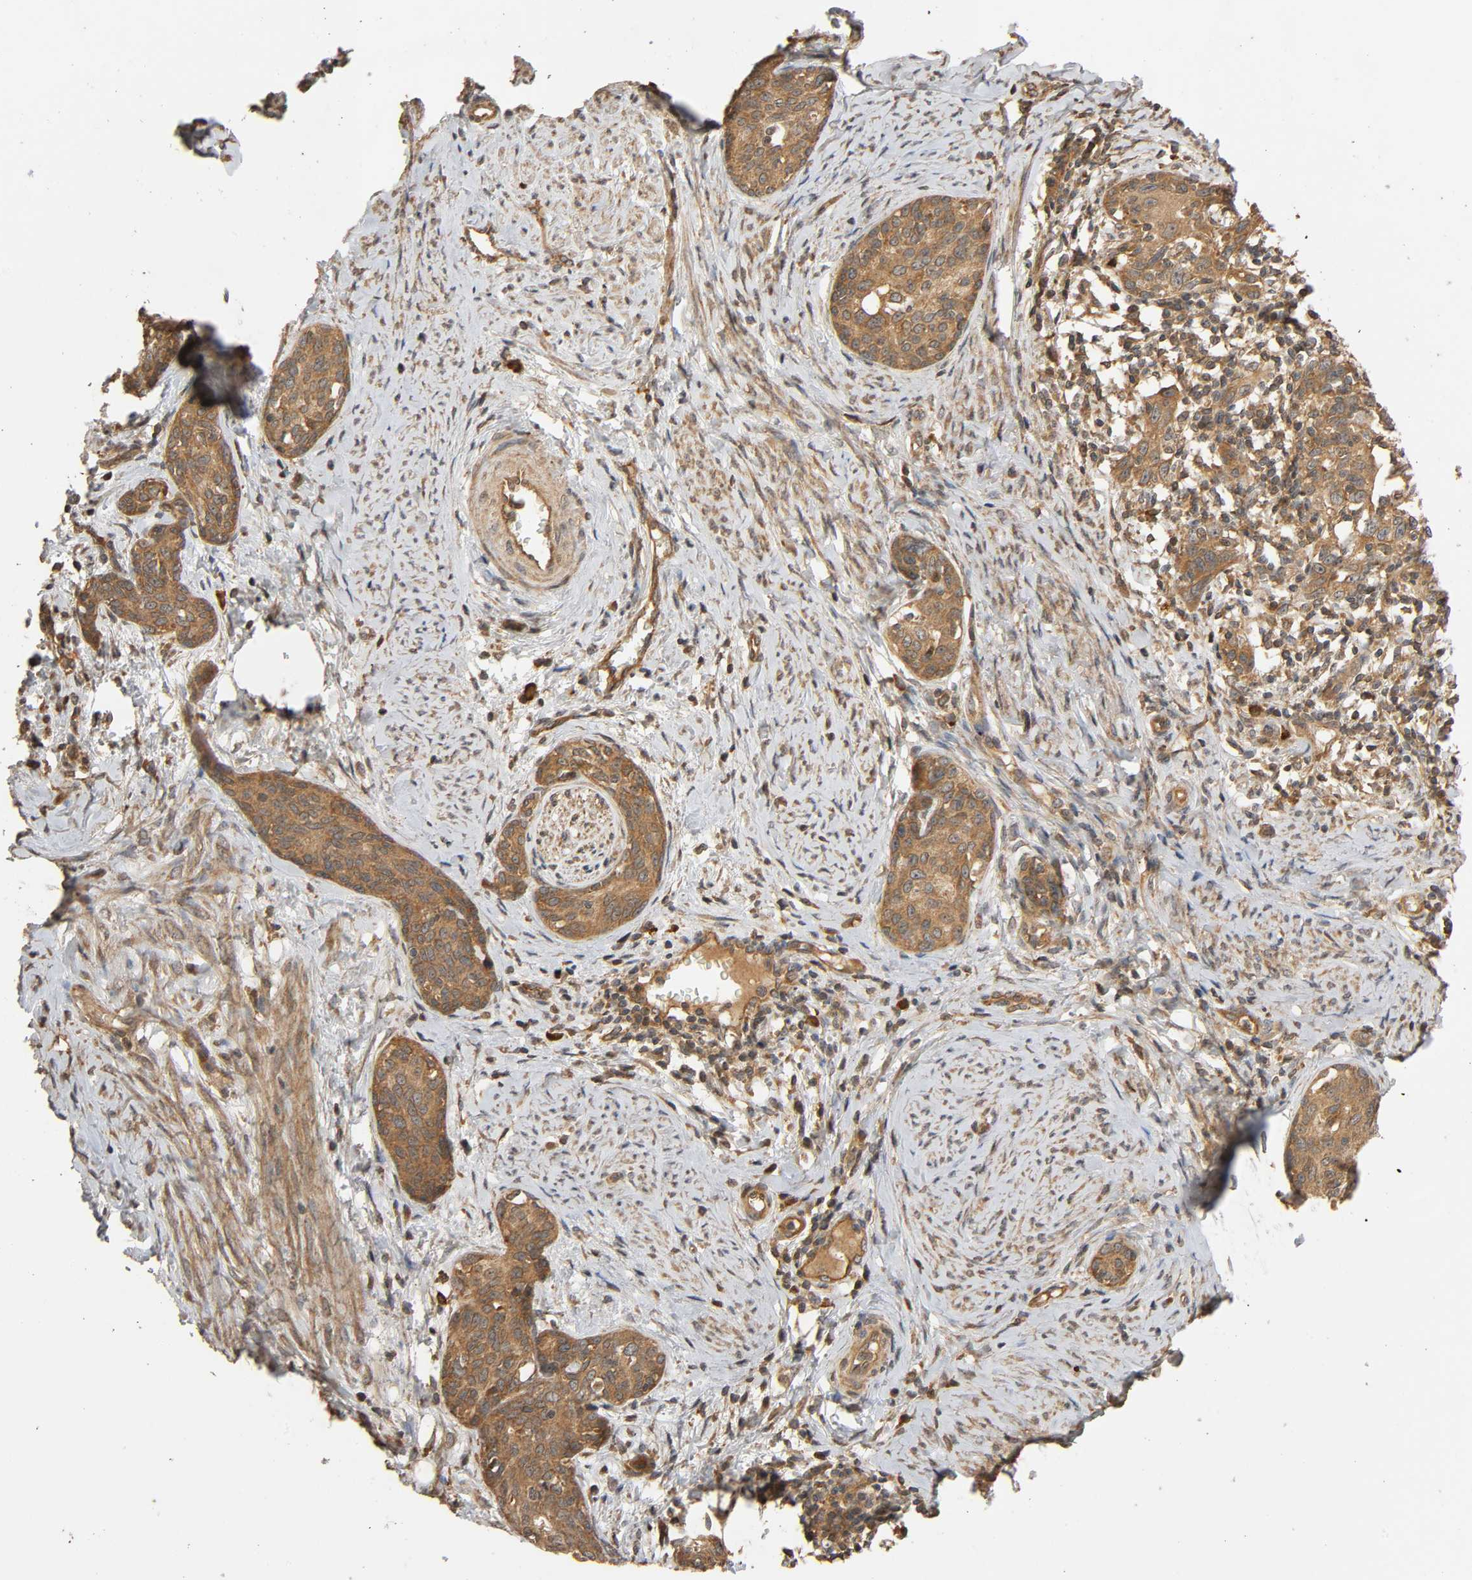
{"staining": {"intensity": "moderate", "quantity": ">75%", "location": "cytoplasmic/membranous"}, "tissue": "cervical cancer", "cell_type": "Tumor cells", "image_type": "cancer", "snomed": [{"axis": "morphology", "description": "Squamous cell carcinoma, NOS"}, {"axis": "morphology", "description": "Adenocarcinoma, NOS"}, {"axis": "topography", "description": "Cervix"}], "caption": "Immunohistochemical staining of human squamous cell carcinoma (cervical) shows moderate cytoplasmic/membranous protein expression in approximately >75% of tumor cells.", "gene": "MAP3K8", "patient": {"sex": "female", "age": 52}}